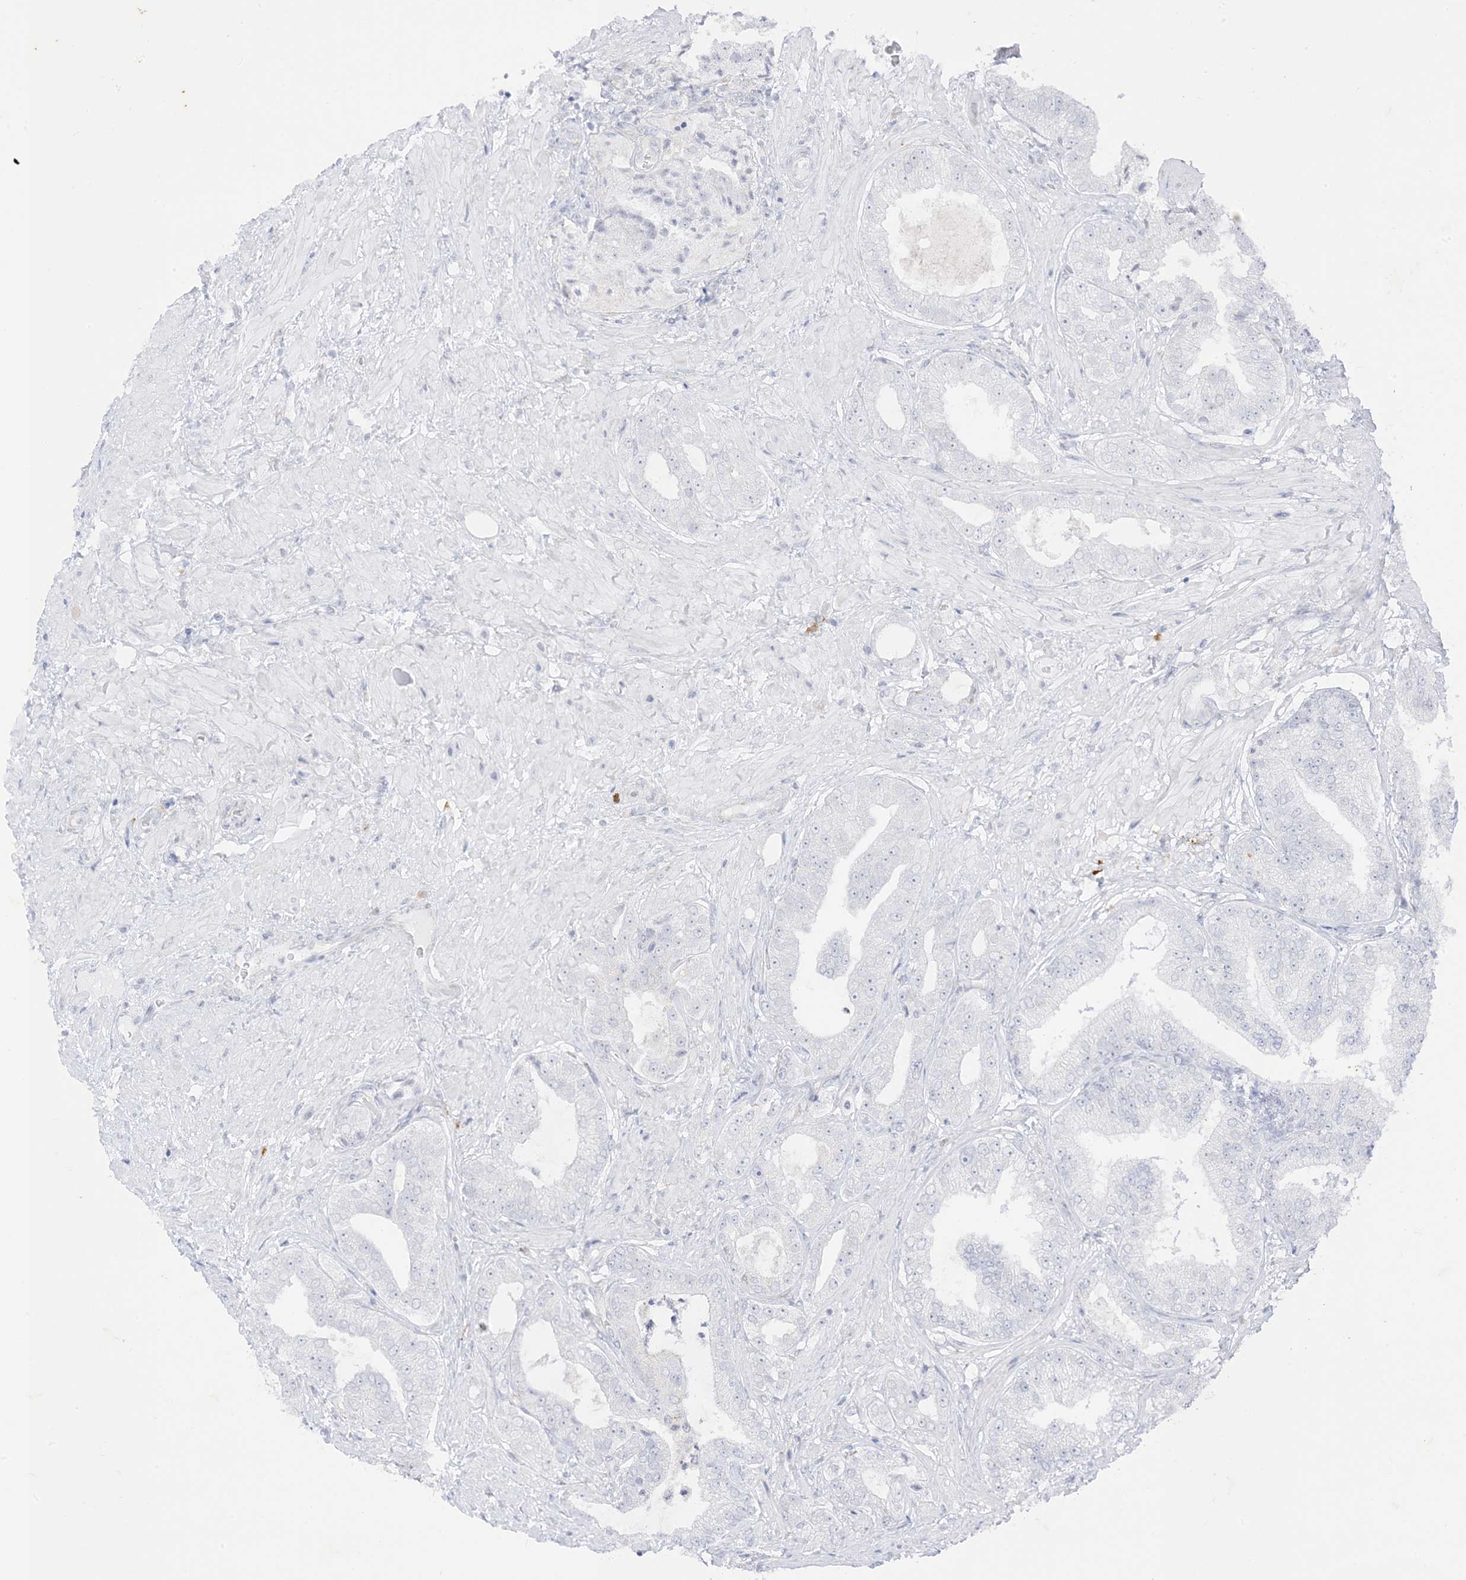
{"staining": {"intensity": "negative", "quantity": "none", "location": "none"}, "tissue": "prostate cancer", "cell_type": "Tumor cells", "image_type": "cancer", "snomed": [{"axis": "morphology", "description": "Adenocarcinoma, Low grade"}, {"axis": "topography", "description": "Prostate"}], "caption": "Prostate cancer was stained to show a protein in brown. There is no significant expression in tumor cells.", "gene": "RAC1", "patient": {"sex": "male", "age": 63}}